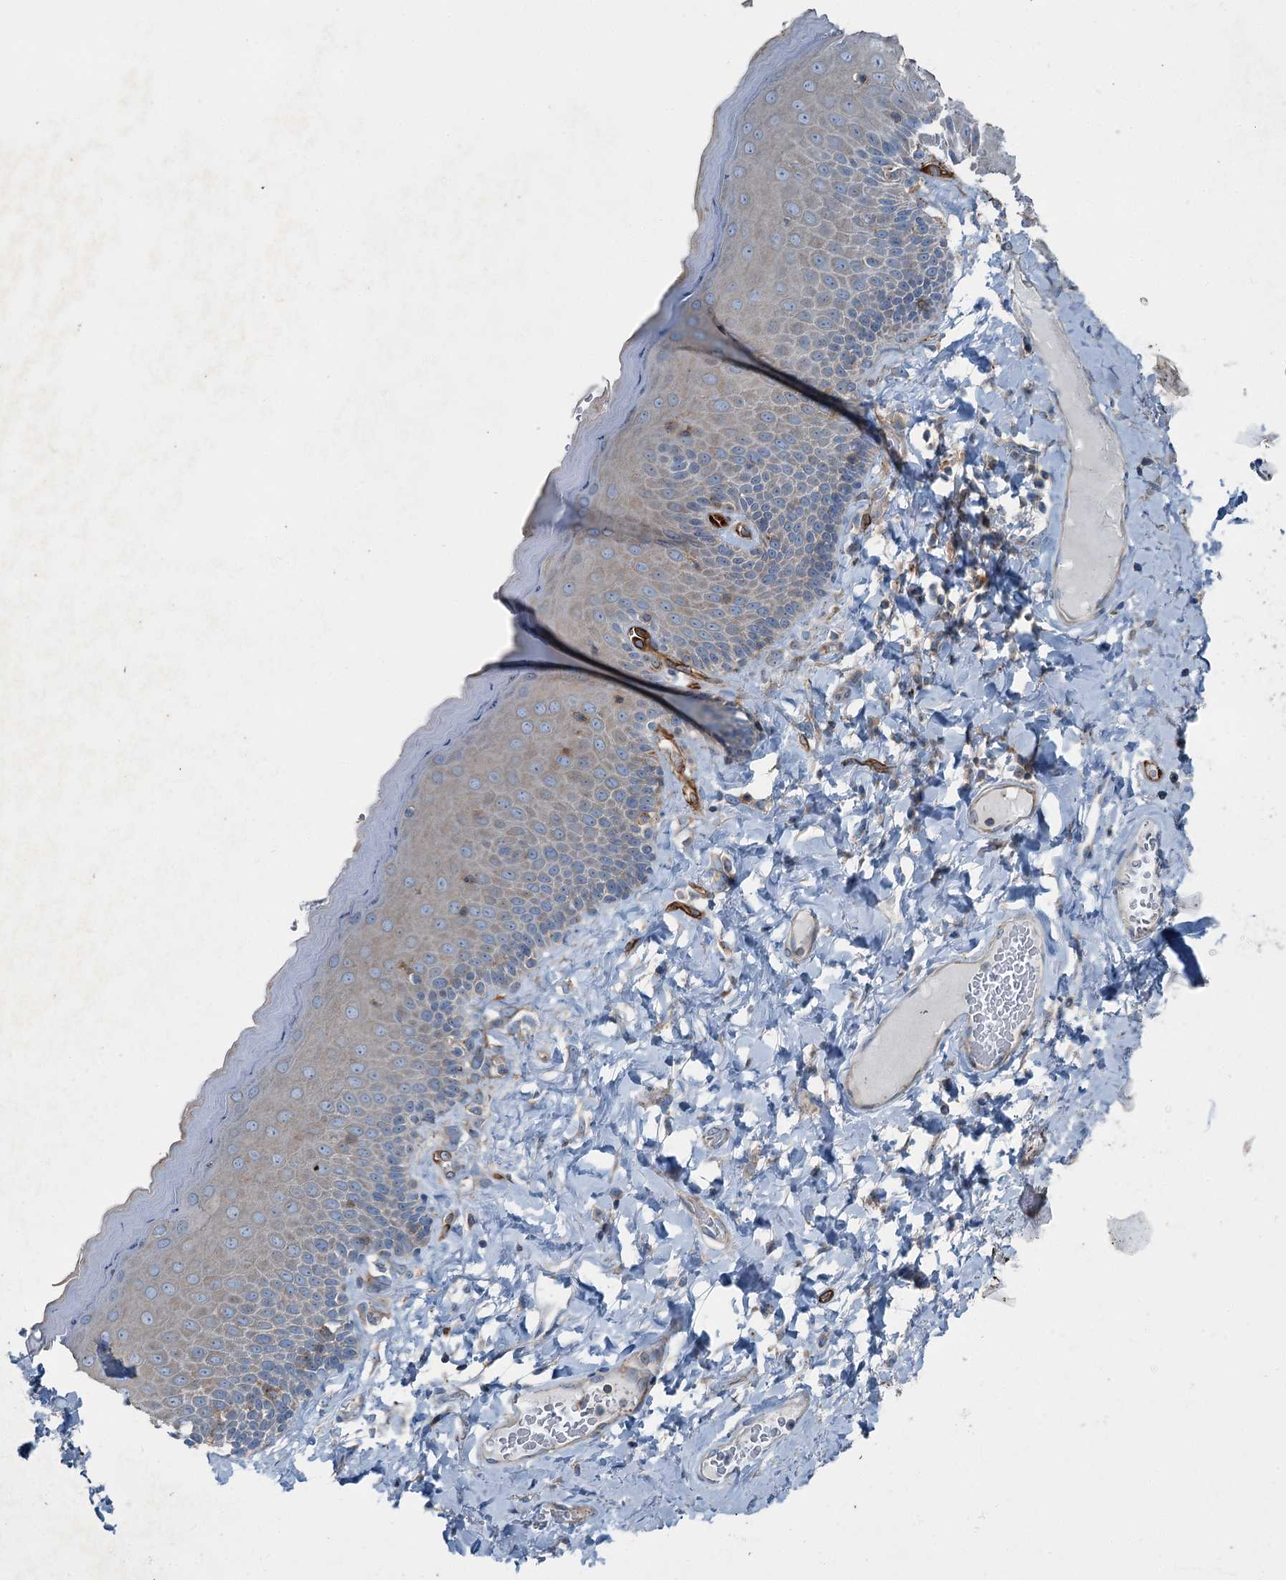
{"staining": {"intensity": "moderate", "quantity": "<25%", "location": "cytoplasmic/membranous"}, "tissue": "skin", "cell_type": "Epidermal cells", "image_type": "normal", "snomed": [{"axis": "morphology", "description": "Normal tissue, NOS"}, {"axis": "topography", "description": "Anal"}], "caption": "Skin stained with IHC shows moderate cytoplasmic/membranous staining in about <25% of epidermal cells.", "gene": "AXL", "patient": {"sex": "male", "age": 69}}